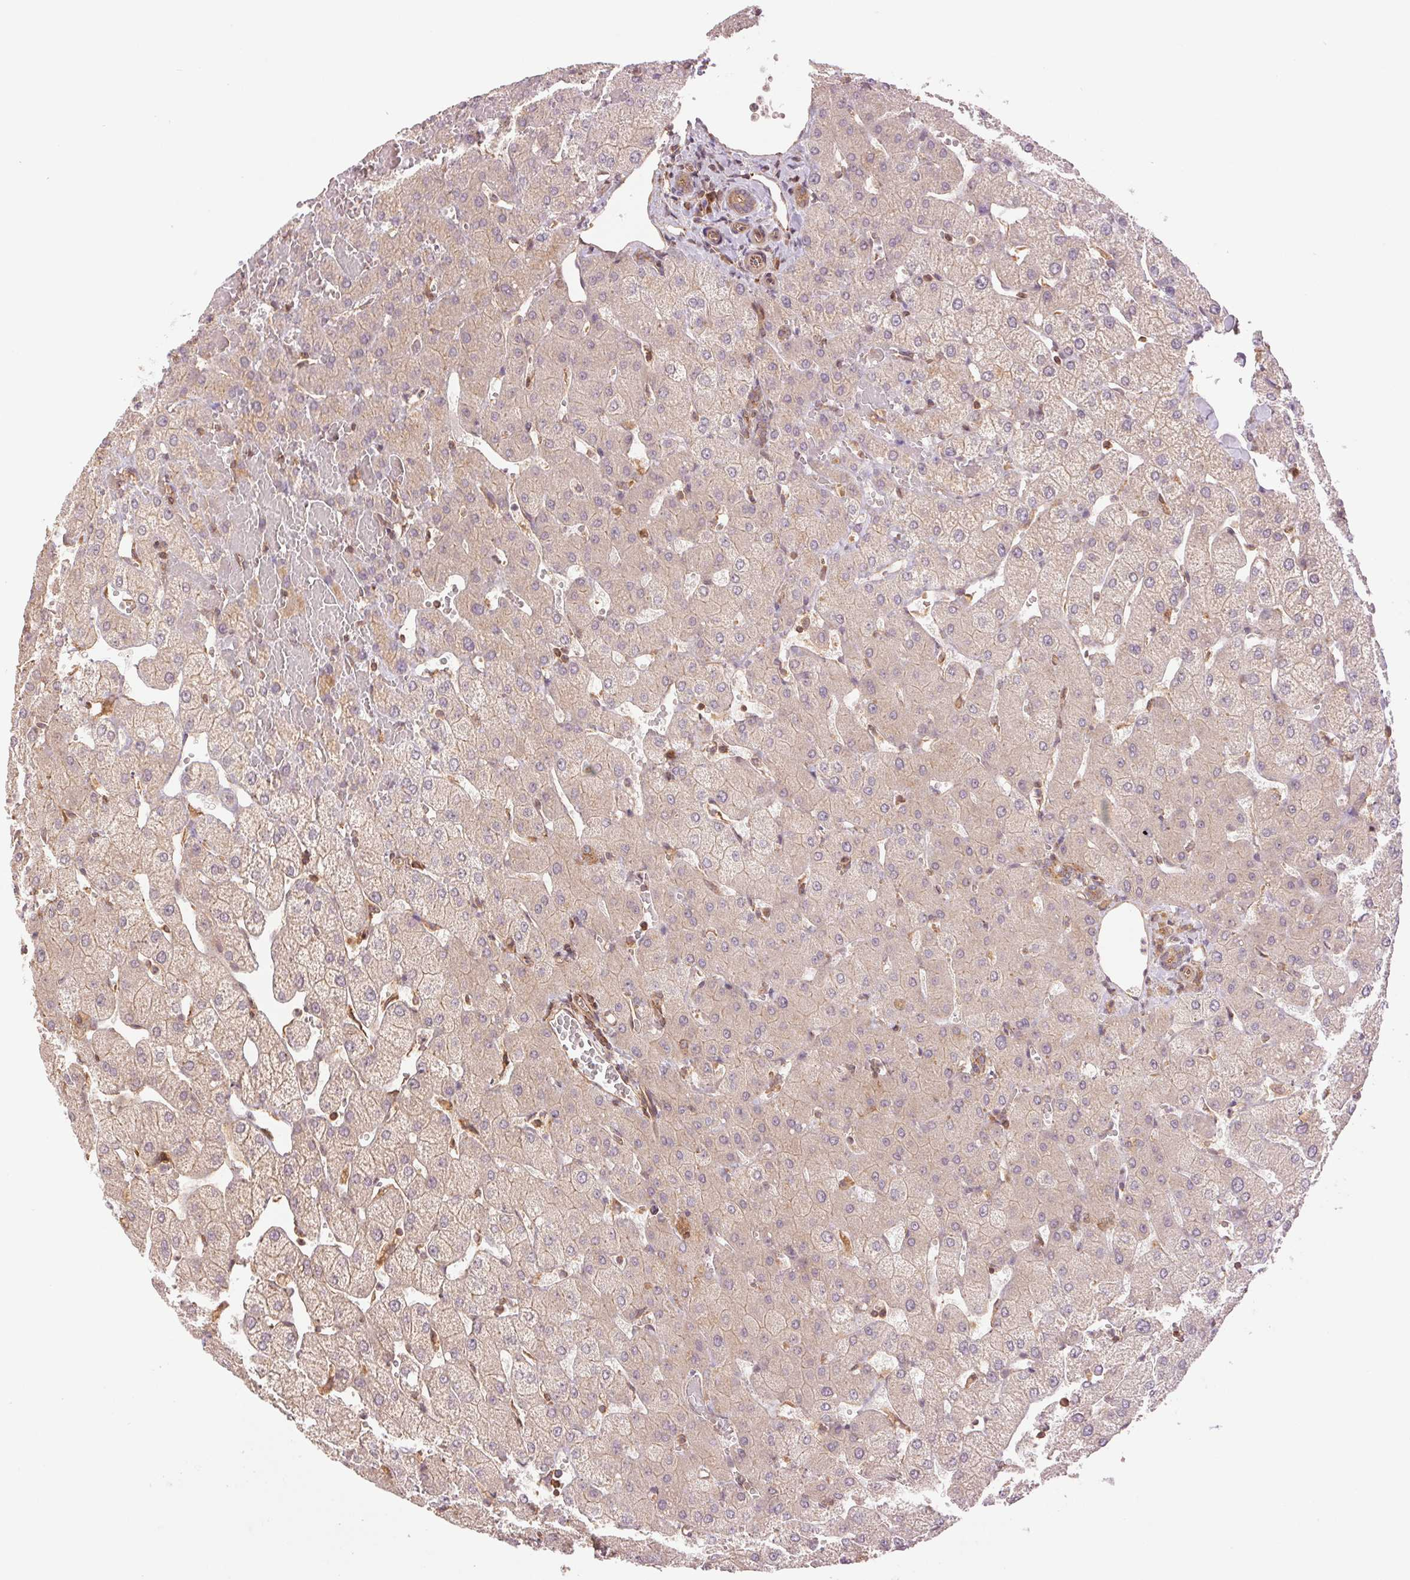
{"staining": {"intensity": "weak", "quantity": ">75%", "location": "cytoplasmic/membranous"}, "tissue": "liver", "cell_type": "Cholangiocytes", "image_type": "normal", "snomed": [{"axis": "morphology", "description": "Normal tissue, NOS"}, {"axis": "topography", "description": "Liver"}], "caption": "Liver was stained to show a protein in brown. There is low levels of weak cytoplasmic/membranous positivity in about >75% of cholangiocytes. Nuclei are stained in blue.", "gene": "STARD7", "patient": {"sex": "female", "age": 54}}